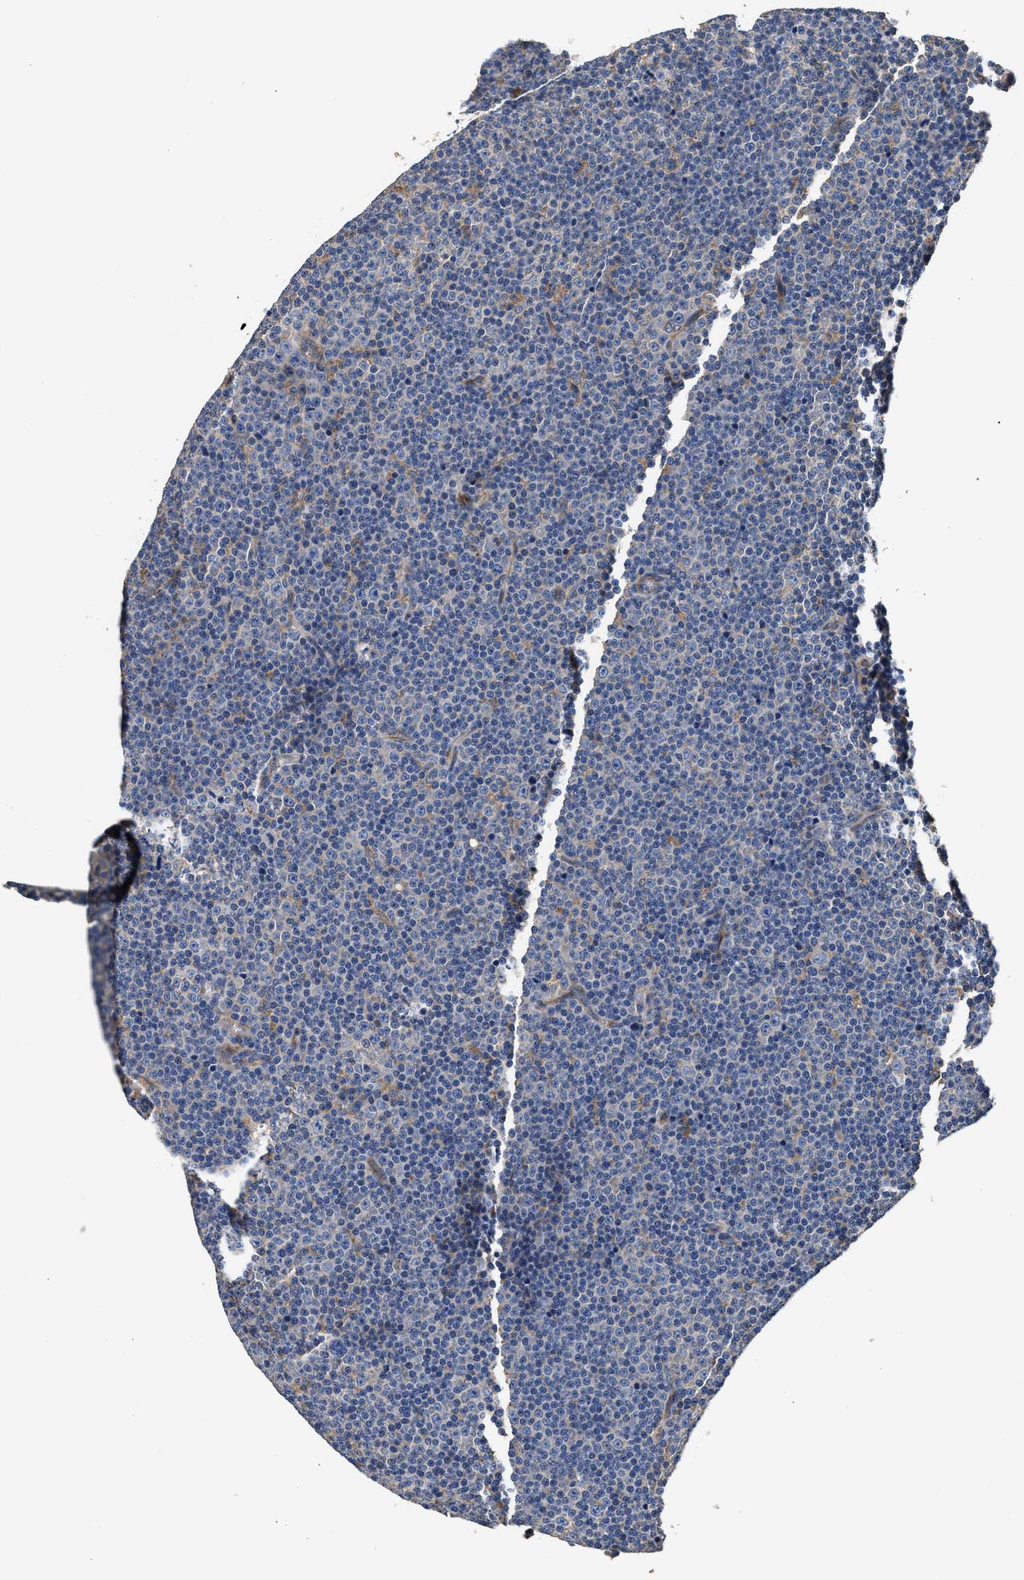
{"staining": {"intensity": "negative", "quantity": "none", "location": "none"}, "tissue": "lymphoma", "cell_type": "Tumor cells", "image_type": "cancer", "snomed": [{"axis": "morphology", "description": "Malignant lymphoma, non-Hodgkin's type, Low grade"}, {"axis": "topography", "description": "Lymph node"}], "caption": "Tumor cells show no significant protein positivity in lymphoma.", "gene": "KLB", "patient": {"sex": "female", "age": 67}}